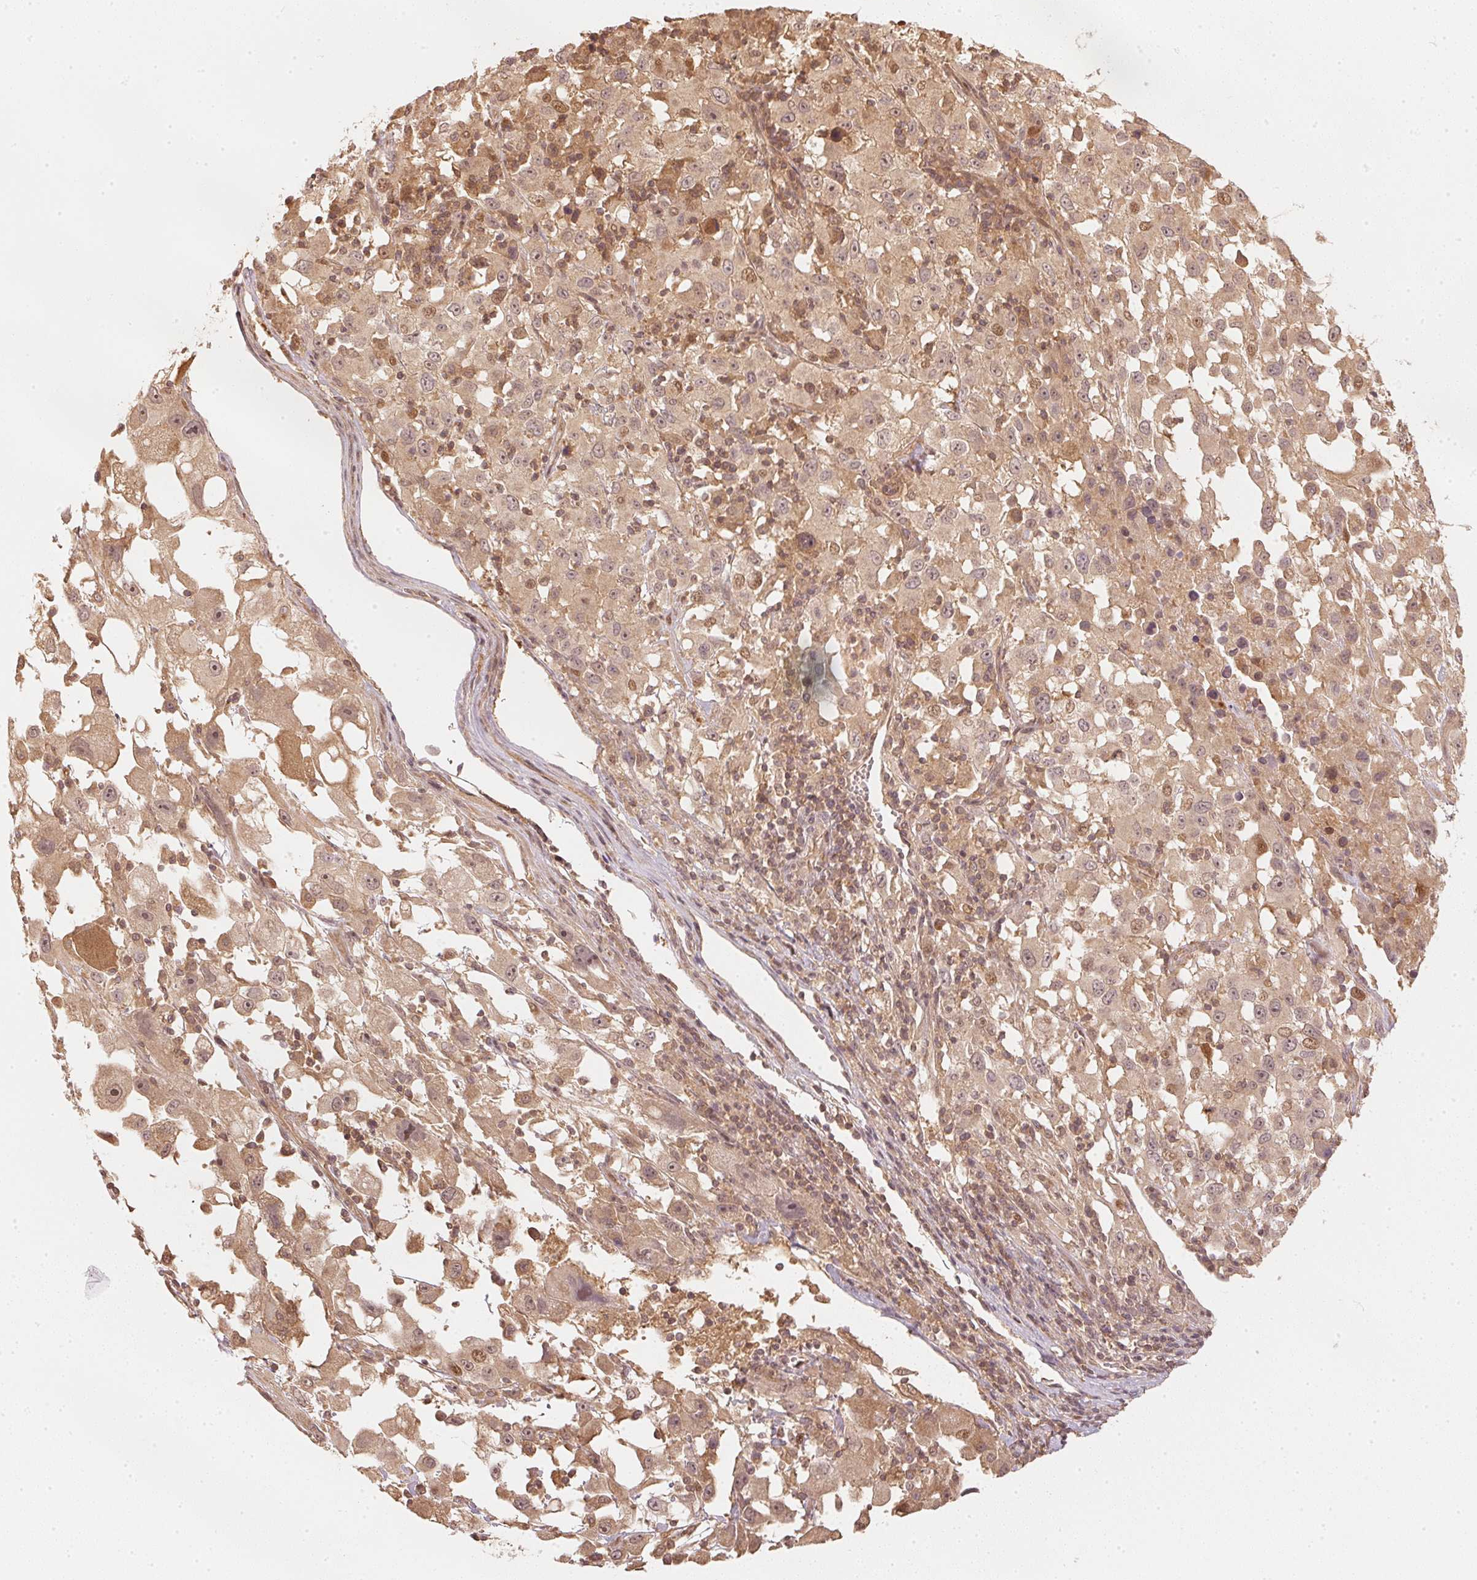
{"staining": {"intensity": "moderate", "quantity": ">75%", "location": "cytoplasmic/membranous,nuclear"}, "tissue": "melanoma", "cell_type": "Tumor cells", "image_type": "cancer", "snomed": [{"axis": "morphology", "description": "Malignant melanoma, Metastatic site"}, {"axis": "topography", "description": "Soft tissue"}], "caption": "The image shows a brown stain indicating the presence of a protein in the cytoplasmic/membranous and nuclear of tumor cells in melanoma.", "gene": "UBE2L3", "patient": {"sex": "male", "age": 50}}